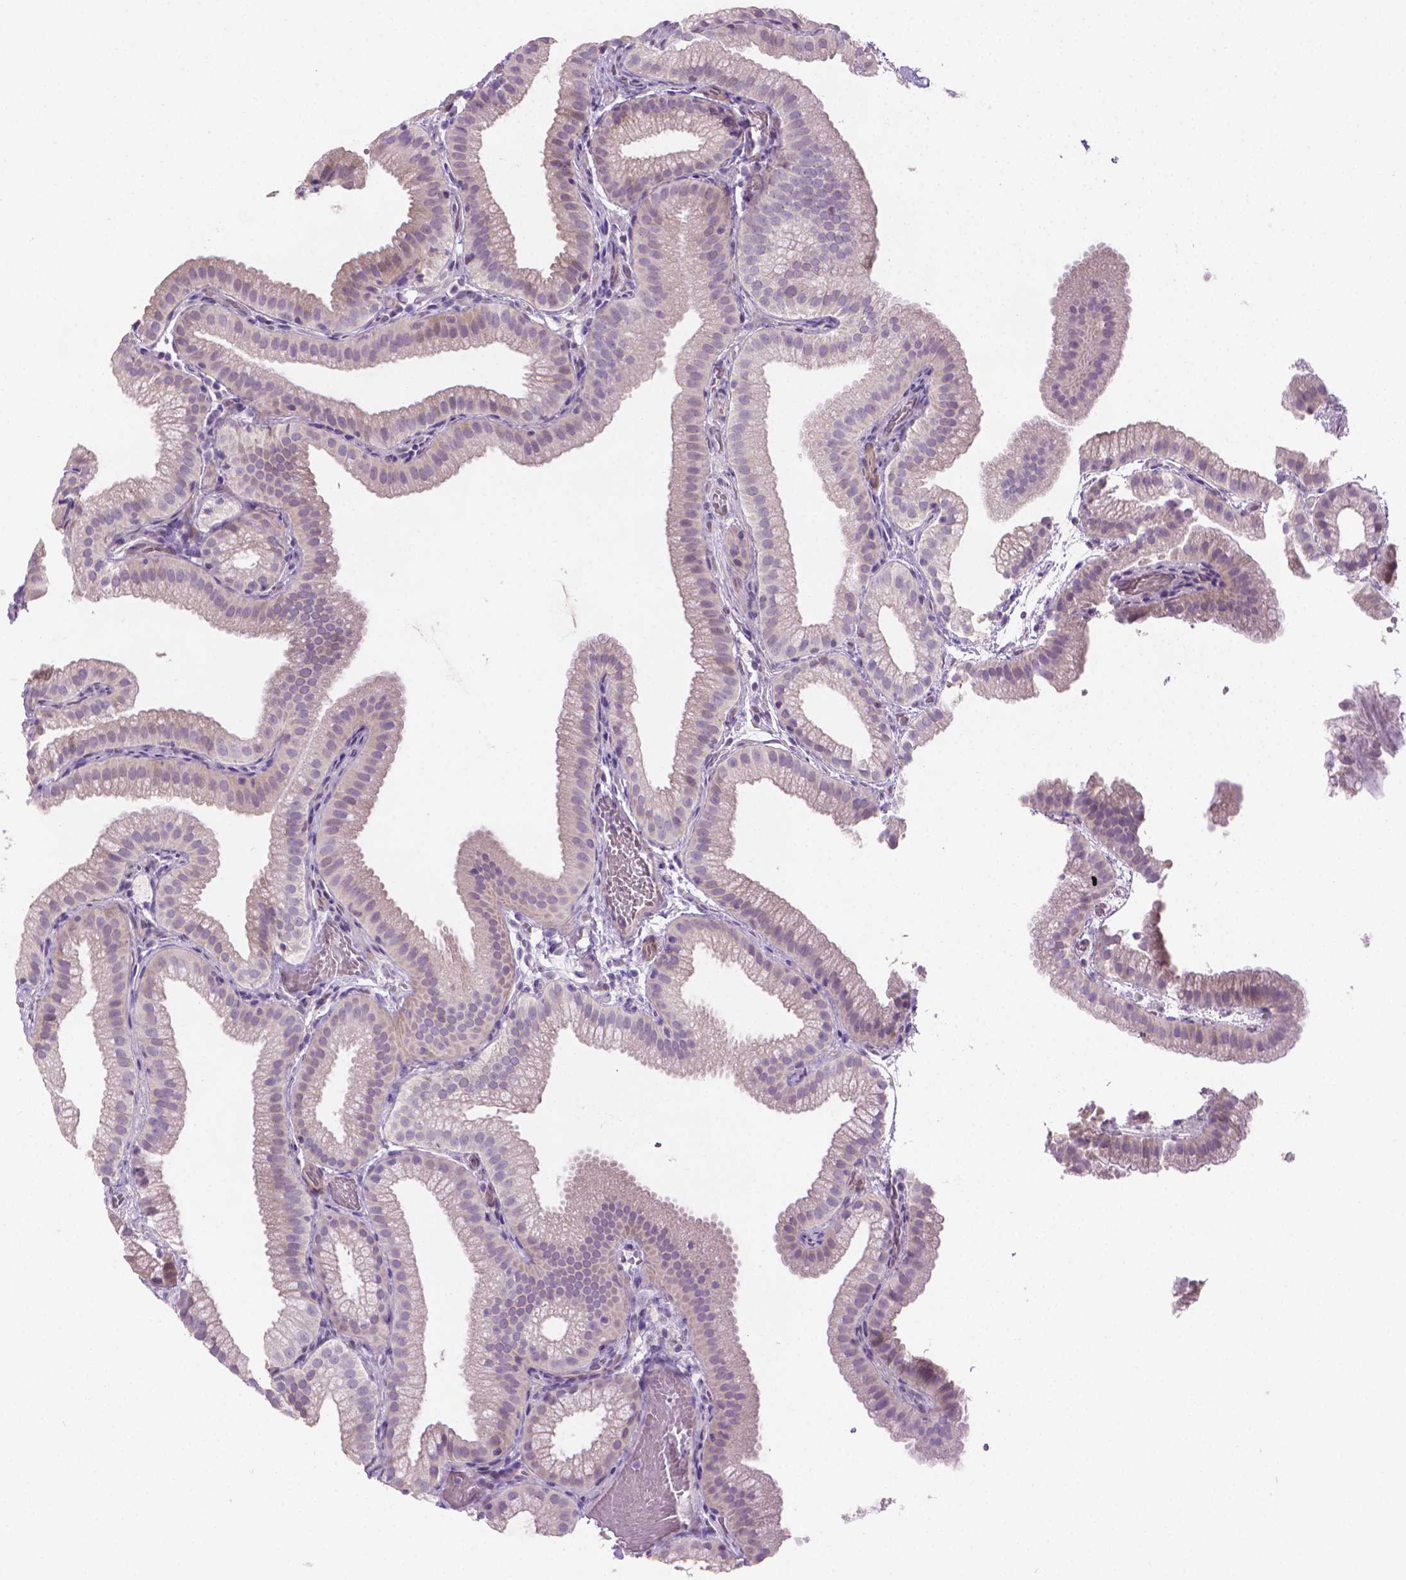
{"staining": {"intensity": "negative", "quantity": "none", "location": "none"}, "tissue": "gallbladder", "cell_type": "Glandular cells", "image_type": "normal", "snomed": [{"axis": "morphology", "description": "Normal tissue, NOS"}, {"axis": "topography", "description": "Gallbladder"}], "caption": "Immunohistochemical staining of normal human gallbladder shows no significant positivity in glandular cells.", "gene": "GSDMA", "patient": {"sex": "female", "age": 63}}